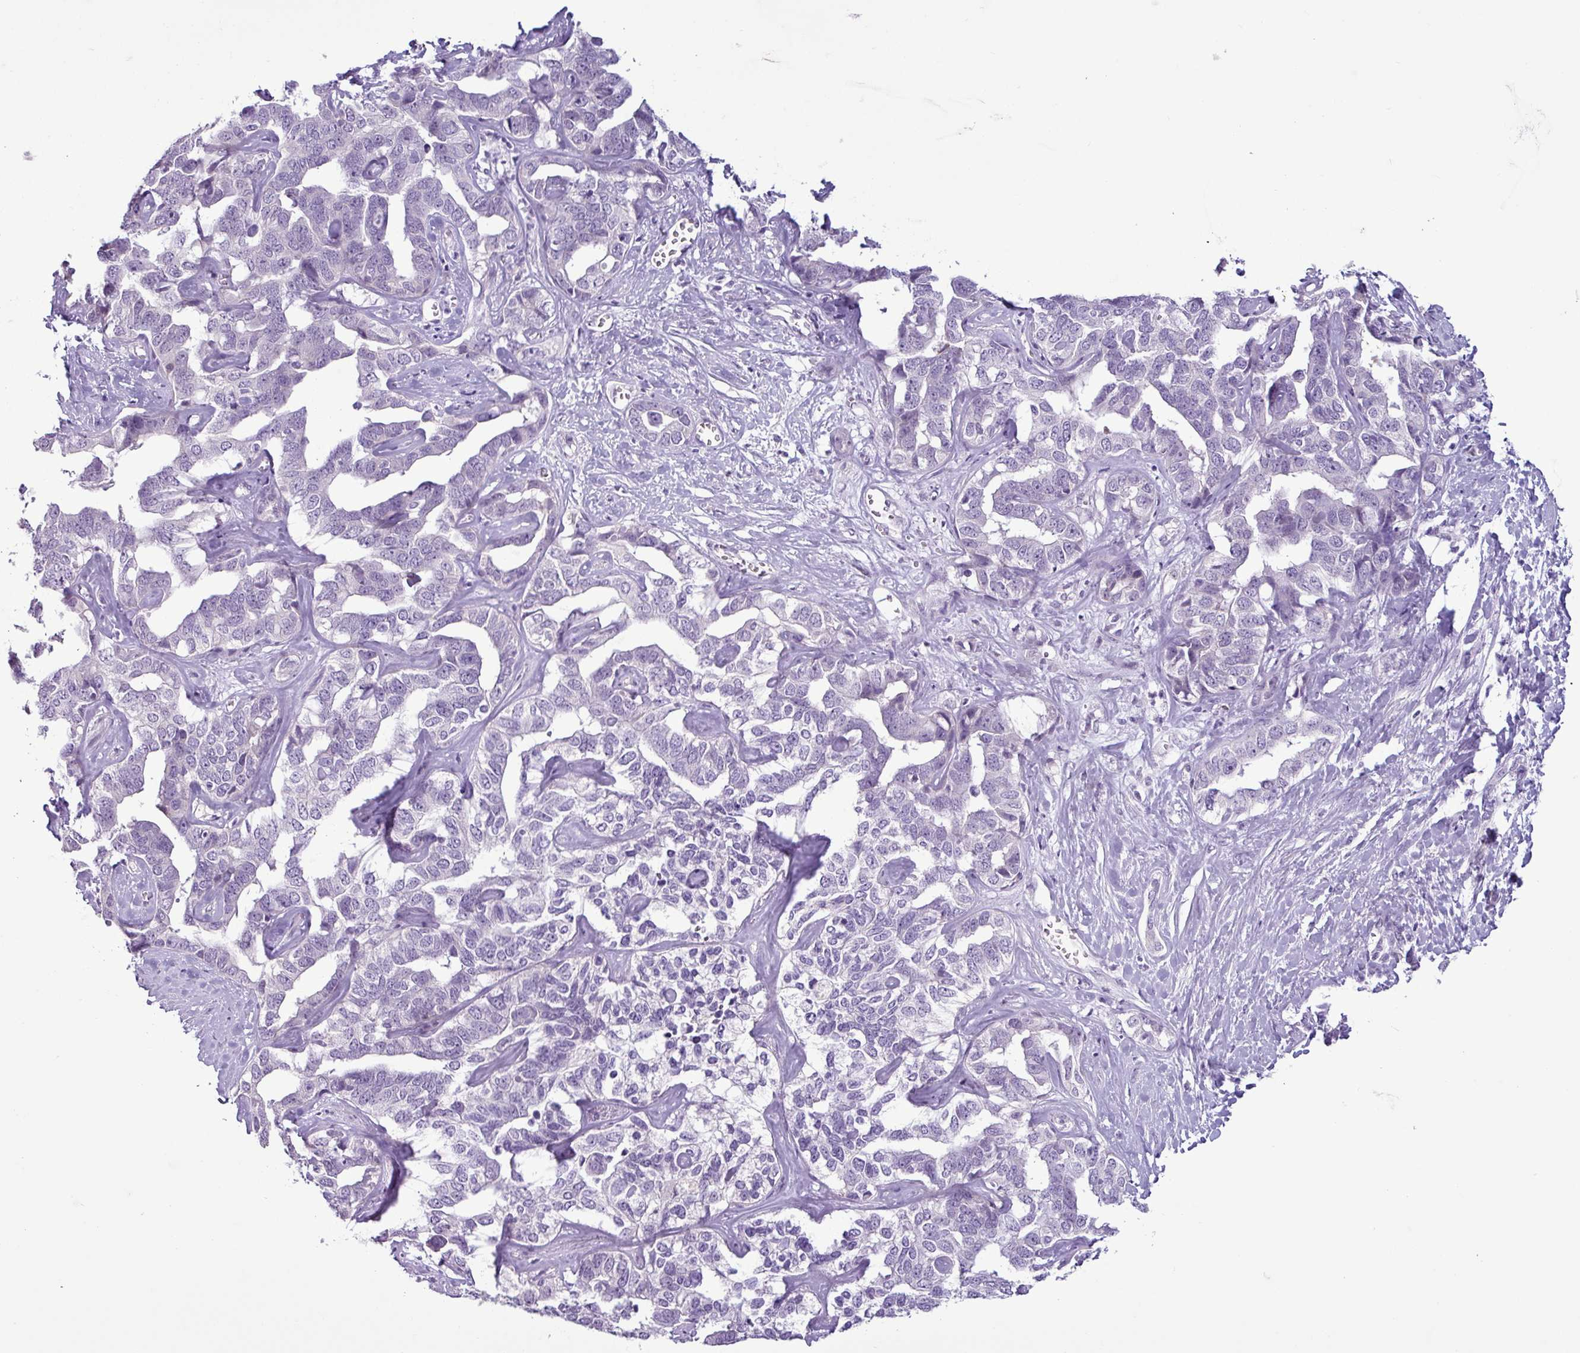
{"staining": {"intensity": "negative", "quantity": "none", "location": "none"}, "tissue": "liver cancer", "cell_type": "Tumor cells", "image_type": "cancer", "snomed": [{"axis": "morphology", "description": "Cholangiocarcinoma"}, {"axis": "topography", "description": "Liver"}], "caption": "Immunohistochemistry histopathology image of liver cancer (cholangiocarcinoma) stained for a protein (brown), which demonstrates no positivity in tumor cells.", "gene": "C9orf24", "patient": {"sex": "male", "age": 59}}